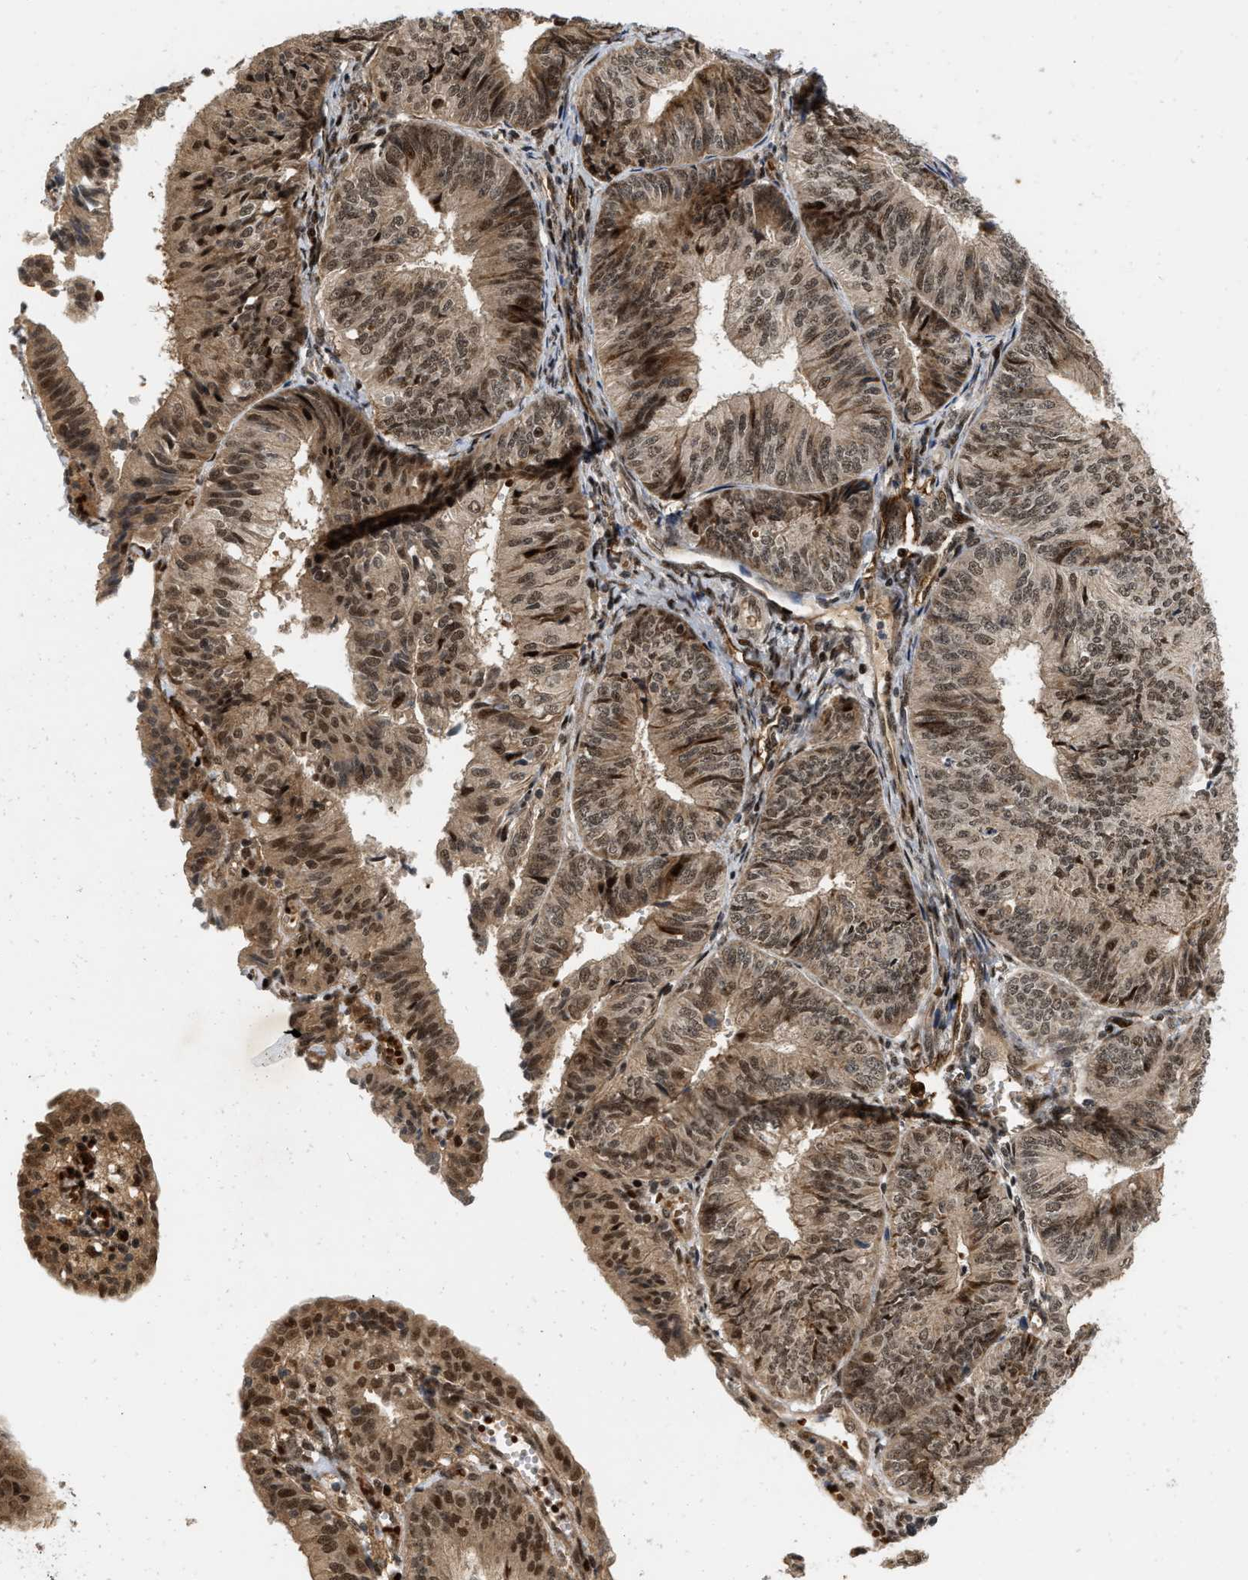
{"staining": {"intensity": "strong", "quantity": ">75%", "location": "nuclear"}, "tissue": "endometrial cancer", "cell_type": "Tumor cells", "image_type": "cancer", "snomed": [{"axis": "morphology", "description": "Adenocarcinoma, NOS"}, {"axis": "topography", "description": "Endometrium"}], "caption": "Human endometrial cancer stained for a protein (brown) shows strong nuclear positive staining in about >75% of tumor cells.", "gene": "ANKRD11", "patient": {"sex": "female", "age": 58}}